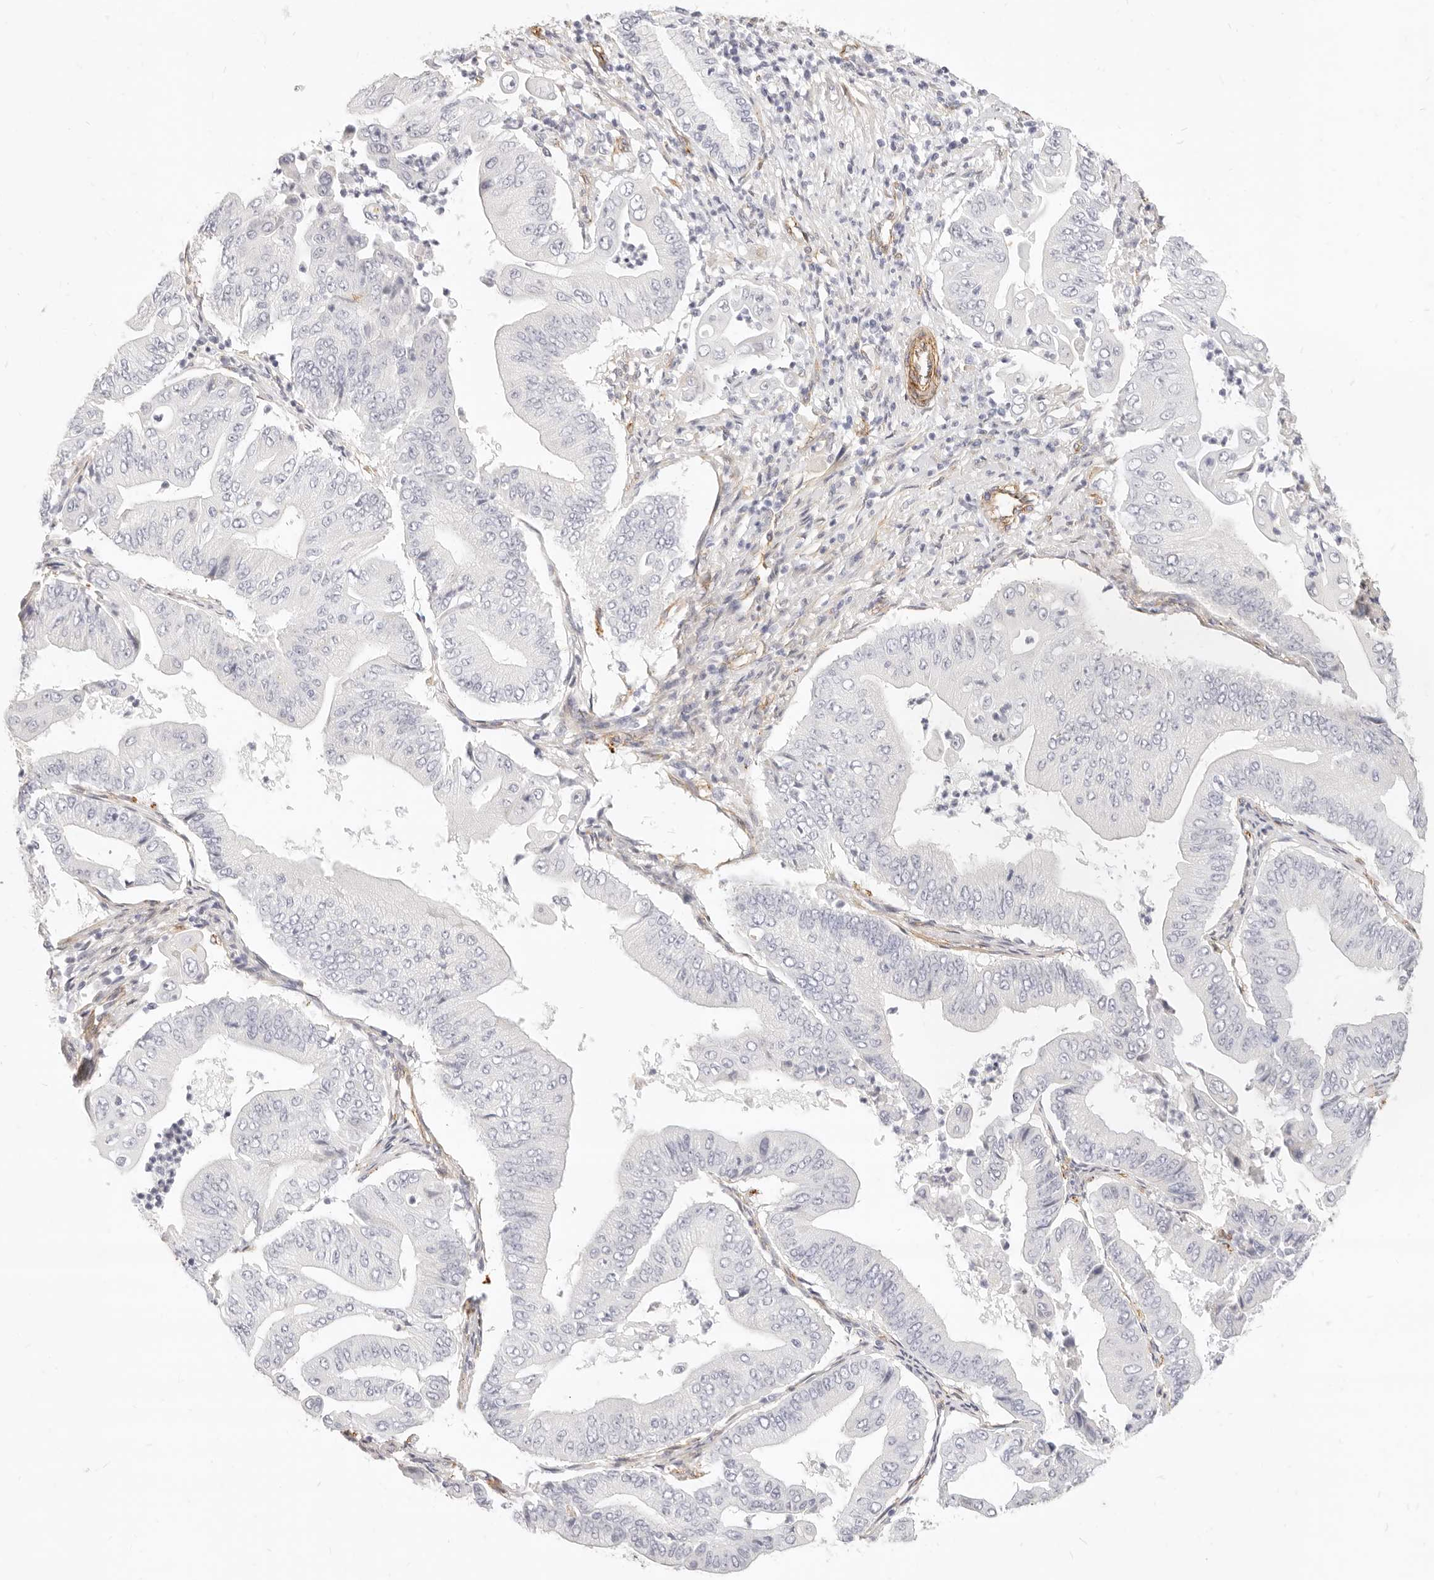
{"staining": {"intensity": "negative", "quantity": "none", "location": "none"}, "tissue": "pancreatic cancer", "cell_type": "Tumor cells", "image_type": "cancer", "snomed": [{"axis": "morphology", "description": "Adenocarcinoma, NOS"}, {"axis": "topography", "description": "Pancreas"}], "caption": "Tumor cells show no significant positivity in pancreatic adenocarcinoma.", "gene": "NUS1", "patient": {"sex": "female", "age": 77}}